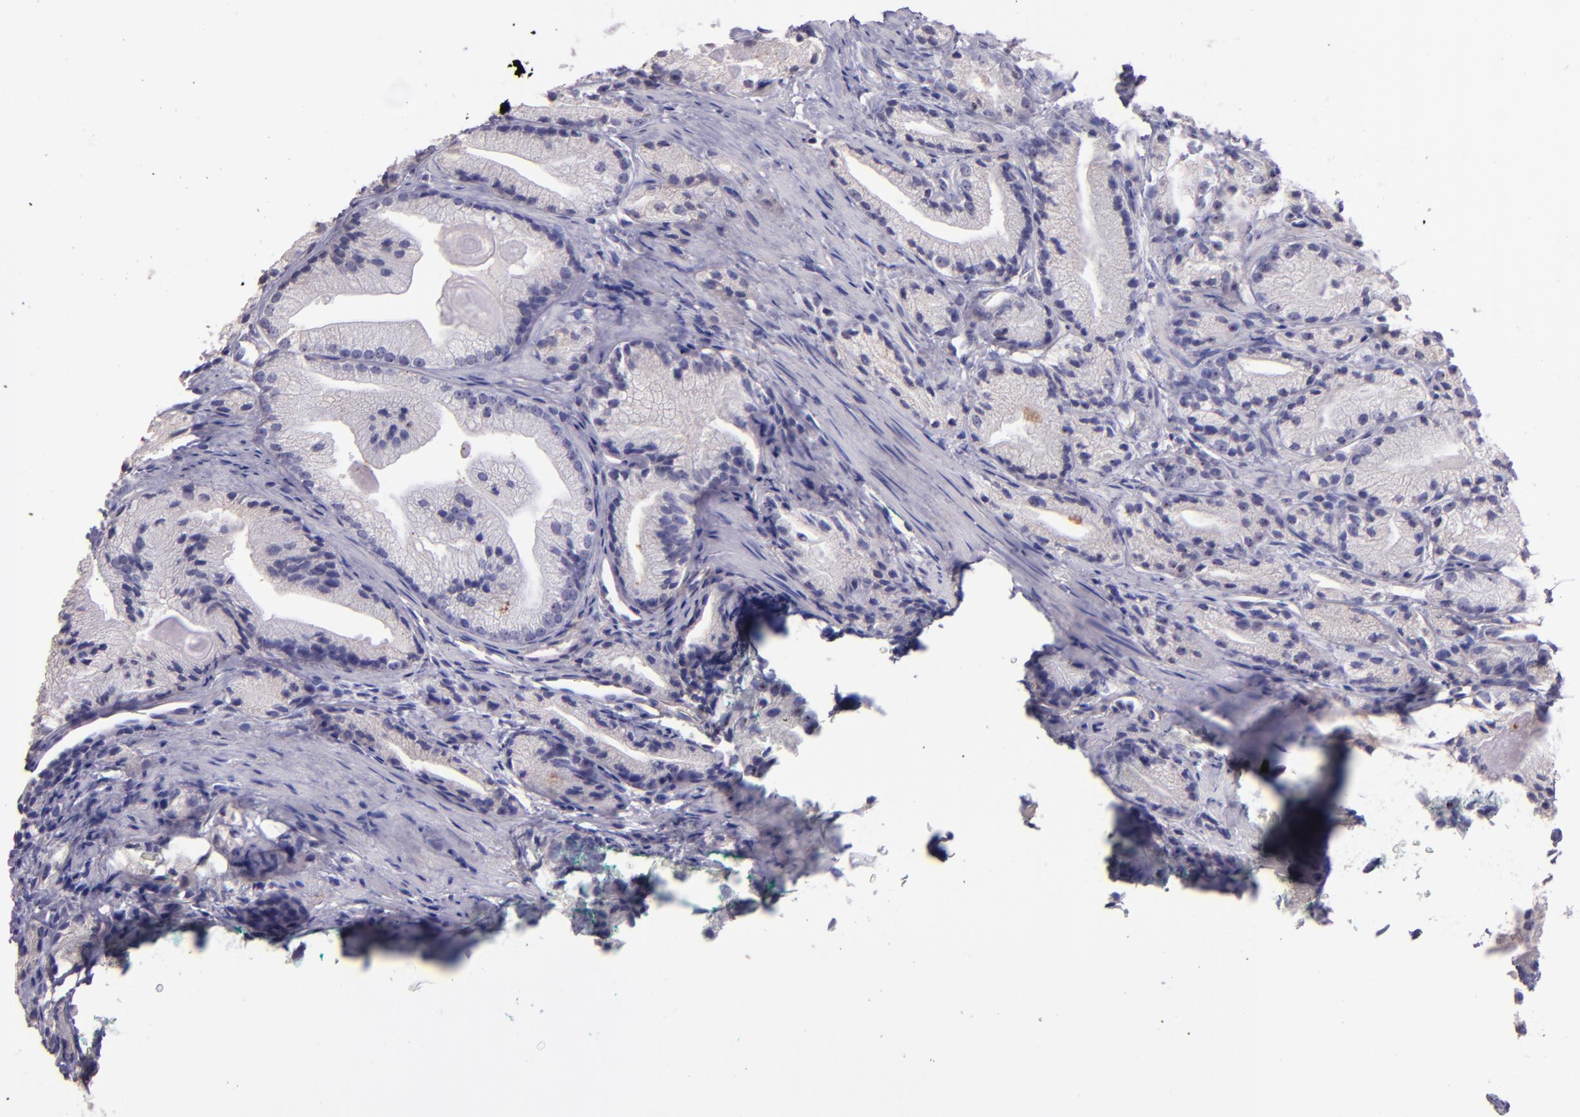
{"staining": {"intensity": "negative", "quantity": "none", "location": "none"}, "tissue": "prostate cancer", "cell_type": "Tumor cells", "image_type": "cancer", "snomed": [{"axis": "morphology", "description": "Adenocarcinoma, Low grade"}, {"axis": "topography", "description": "Prostate"}], "caption": "High power microscopy image of an IHC histopathology image of prostate low-grade adenocarcinoma, revealing no significant positivity in tumor cells.", "gene": "PAPPA", "patient": {"sex": "male", "age": 69}}